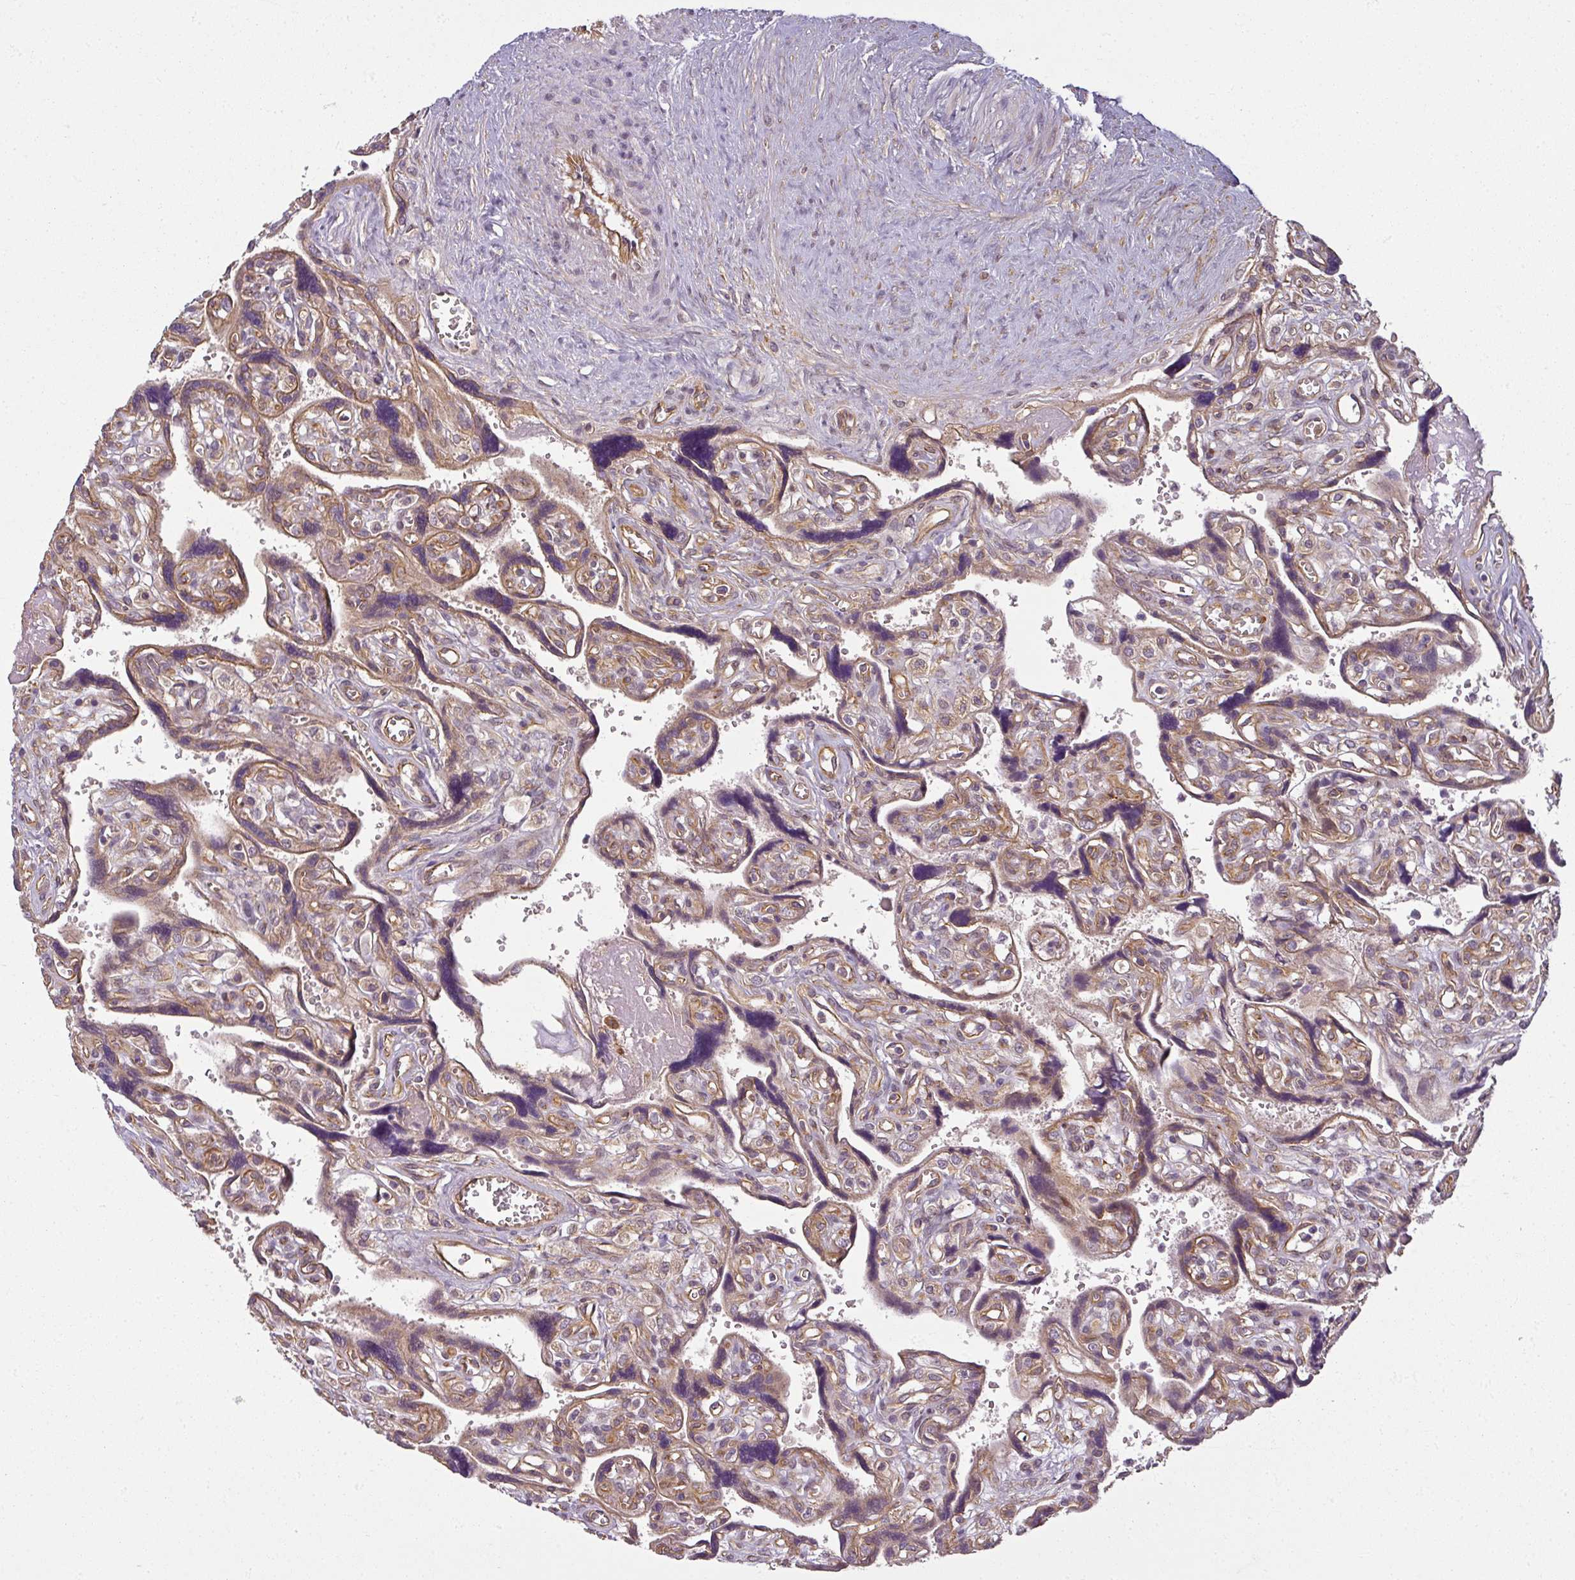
{"staining": {"intensity": "moderate", "quantity": ">75%", "location": "cytoplasmic/membranous"}, "tissue": "placenta", "cell_type": "Decidual cells", "image_type": "normal", "snomed": [{"axis": "morphology", "description": "Normal tissue, NOS"}, {"axis": "topography", "description": "Placenta"}], "caption": "Placenta stained with DAB IHC reveals medium levels of moderate cytoplasmic/membranous positivity in approximately >75% of decidual cells.", "gene": "DIMT1", "patient": {"sex": "female", "age": 39}}